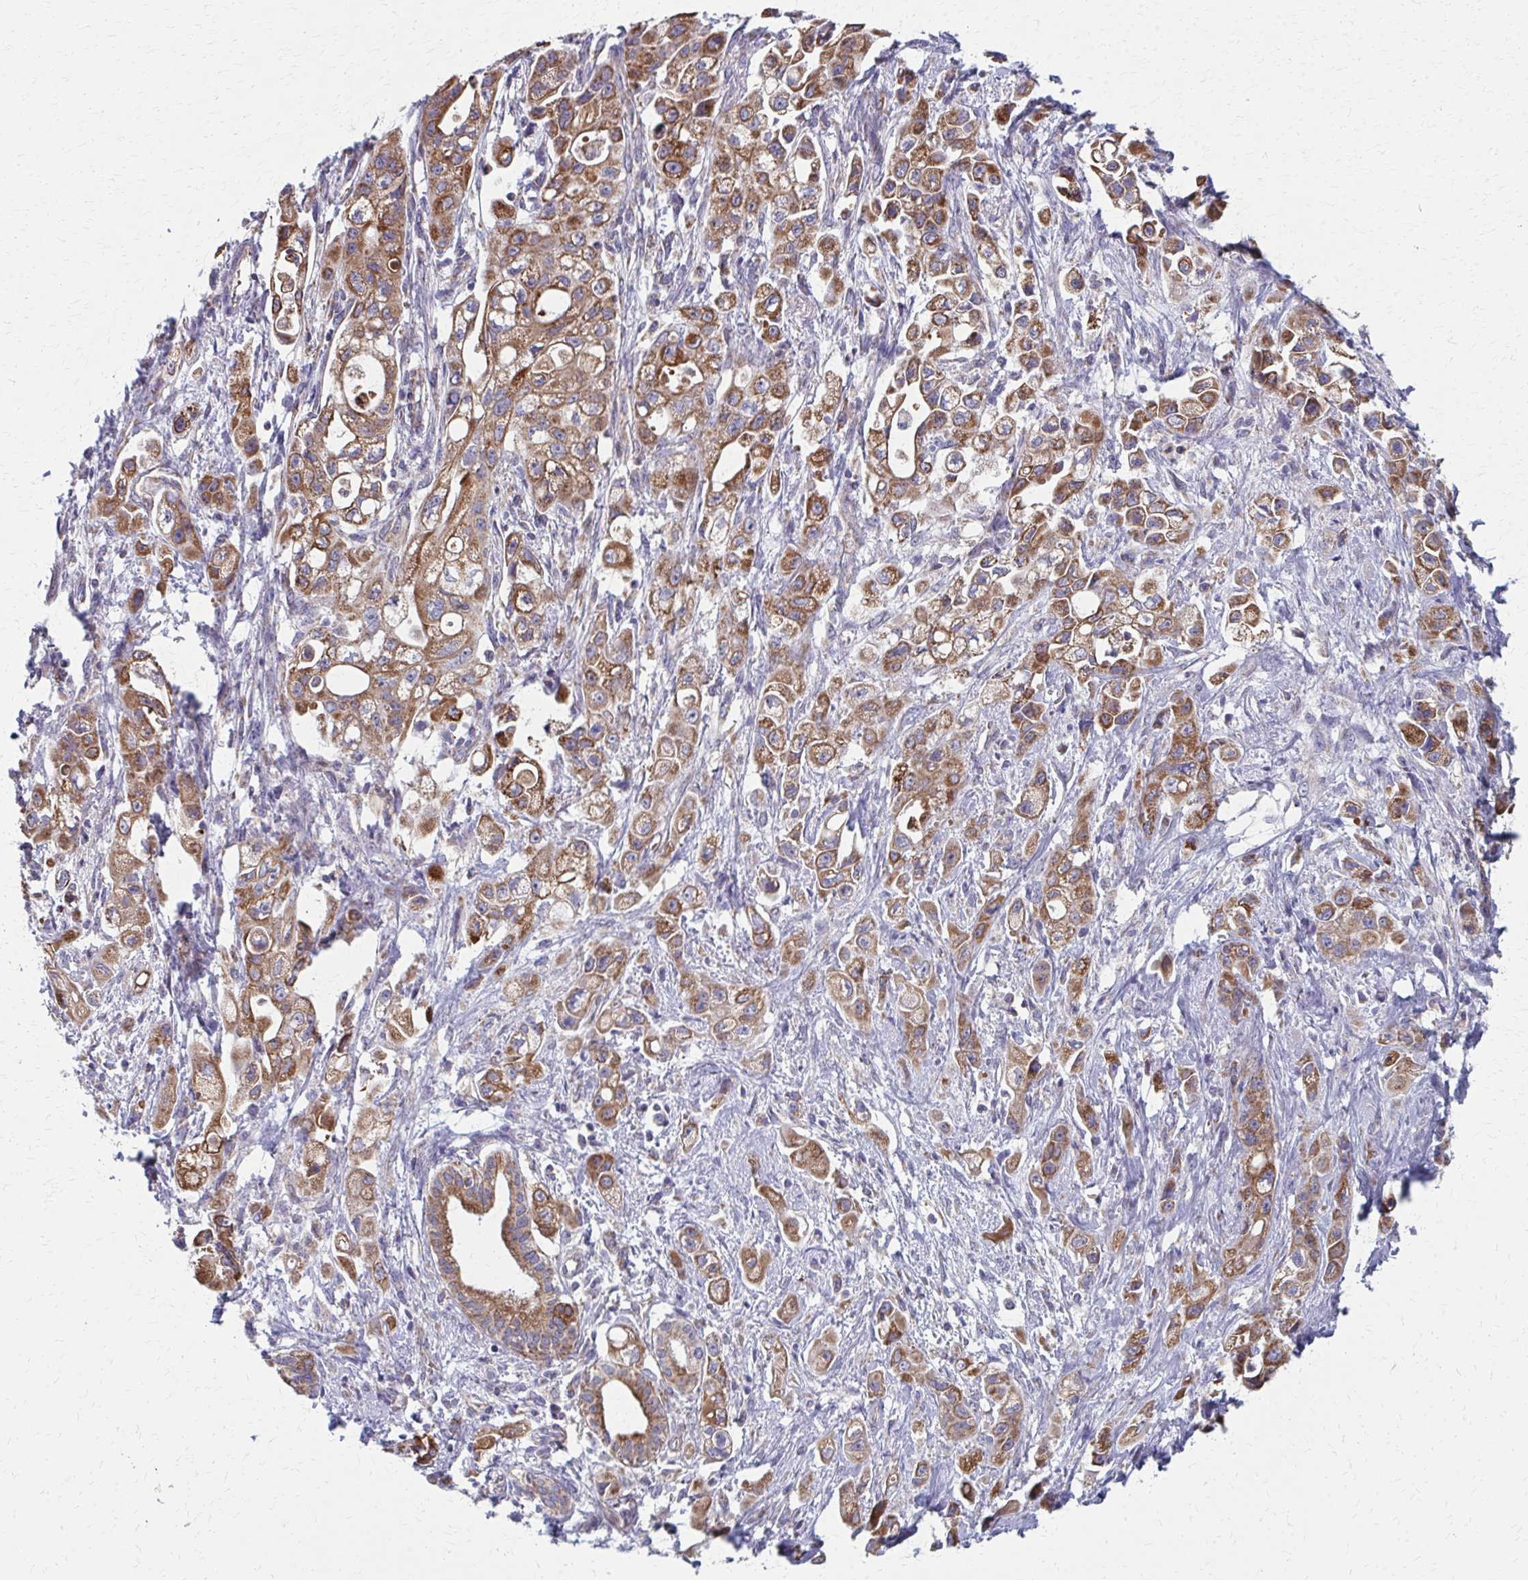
{"staining": {"intensity": "moderate", "quantity": ">75%", "location": "cytoplasmic/membranous"}, "tissue": "pancreatic cancer", "cell_type": "Tumor cells", "image_type": "cancer", "snomed": [{"axis": "morphology", "description": "Adenocarcinoma, NOS"}, {"axis": "topography", "description": "Pancreas"}], "caption": "Human pancreatic adenocarcinoma stained with a brown dye reveals moderate cytoplasmic/membranous positive positivity in approximately >75% of tumor cells.", "gene": "FAHD1", "patient": {"sex": "female", "age": 66}}